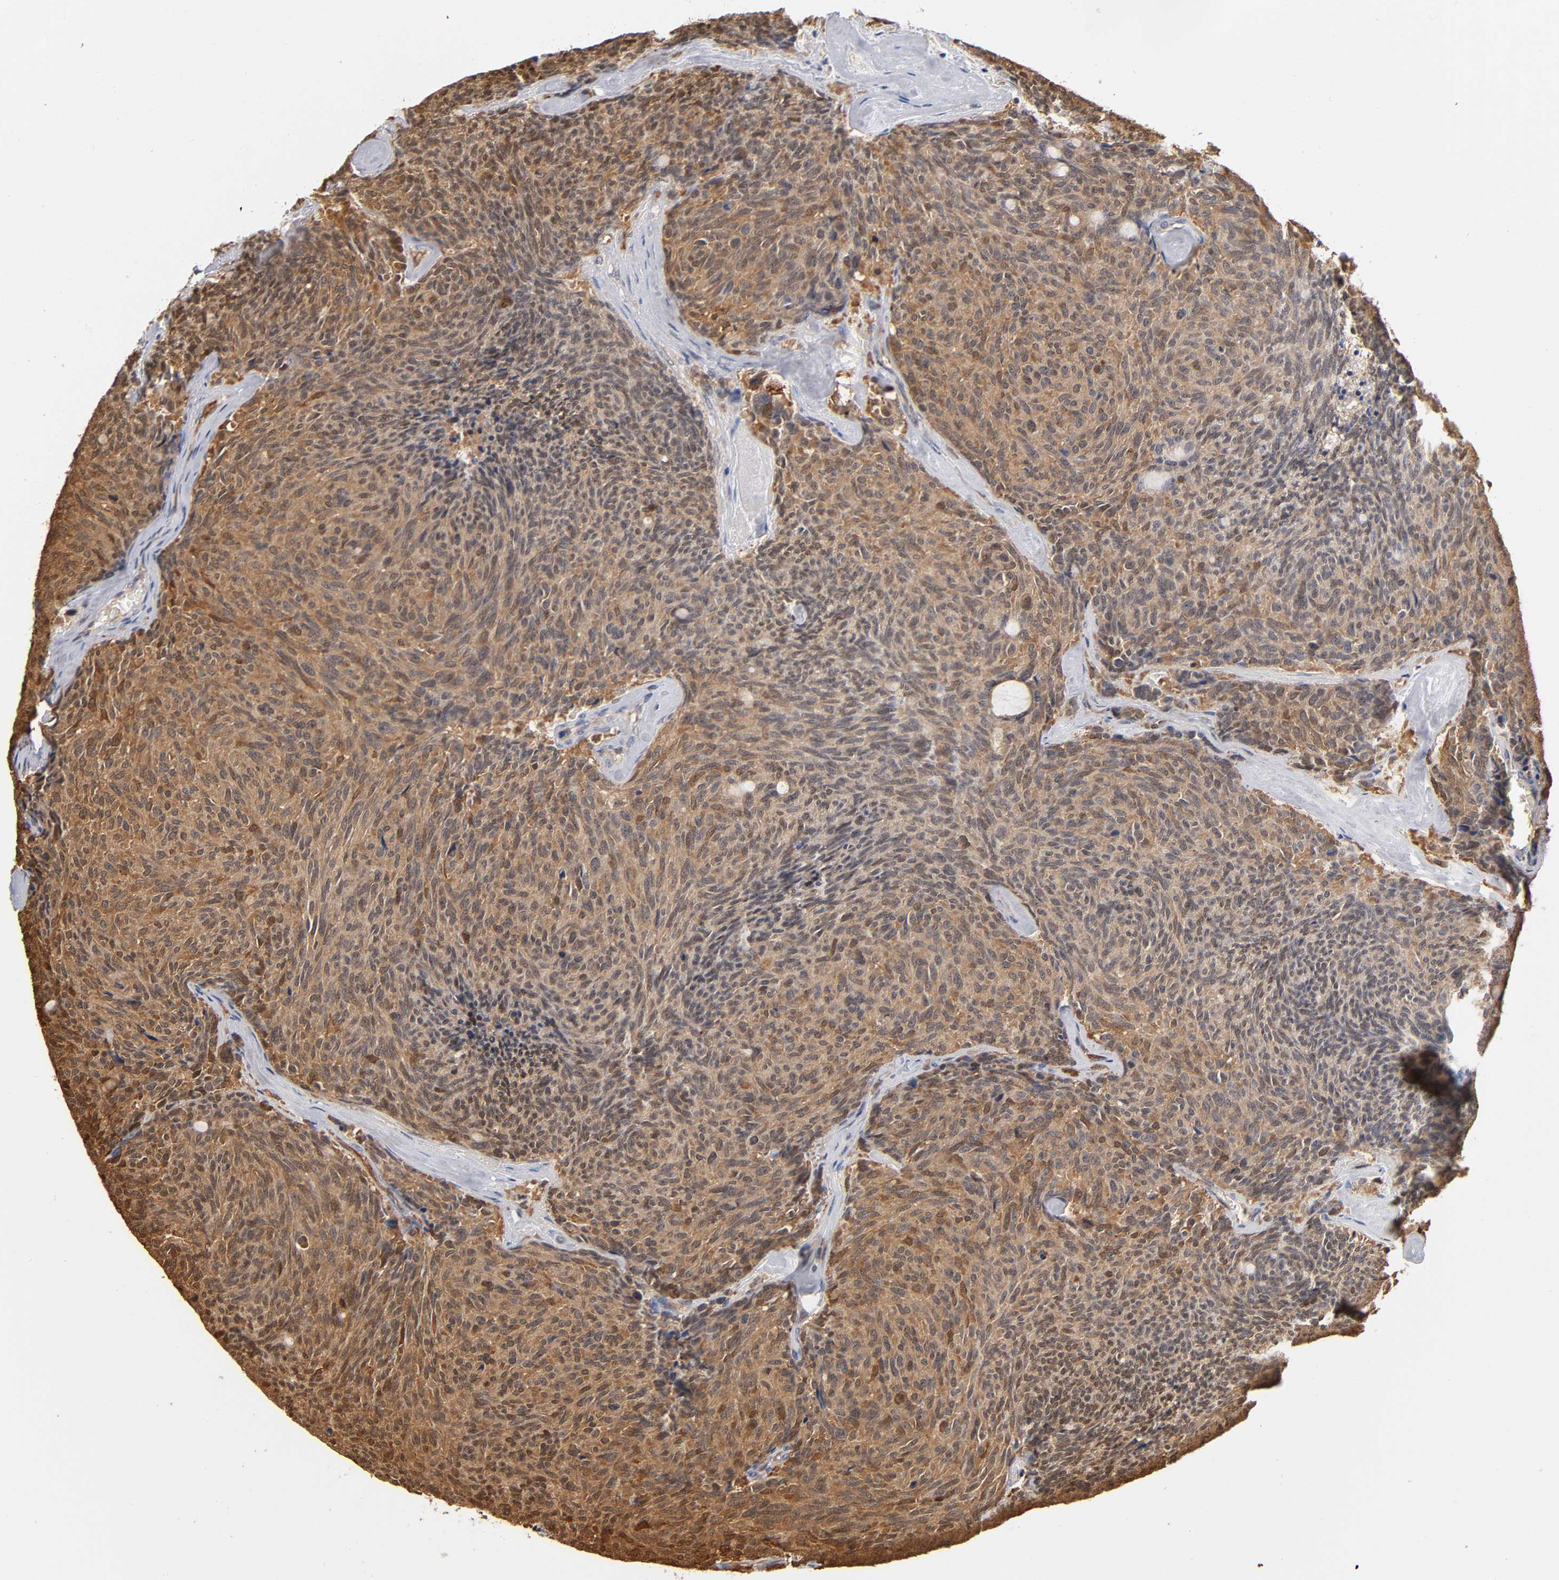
{"staining": {"intensity": "strong", "quantity": ">75%", "location": "cytoplasmic/membranous"}, "tissue": "carcinoid", "cell_type": "Tumor cells", "image_type": "cancer", "snomed": [{"axis": "morphology", "description": "Carcinoid, malignant, NOS"}, {"axis": "topography", "description": "Pancreas"}], "caption": "High-magnification brightfield microscopy of carcinoid (malignant) stained with DAB (3,3'-diaminobenzidine) (brown) and counterstained with hematoxylin (blue). tumor cells exhibit strong cytoplasmic/membranous positivity is seen in about>75% of cells. (IHC, brightfield microscopy, high magnification).", "gene": "DFFB", "patient": {"sex": "female", "age": 54}}